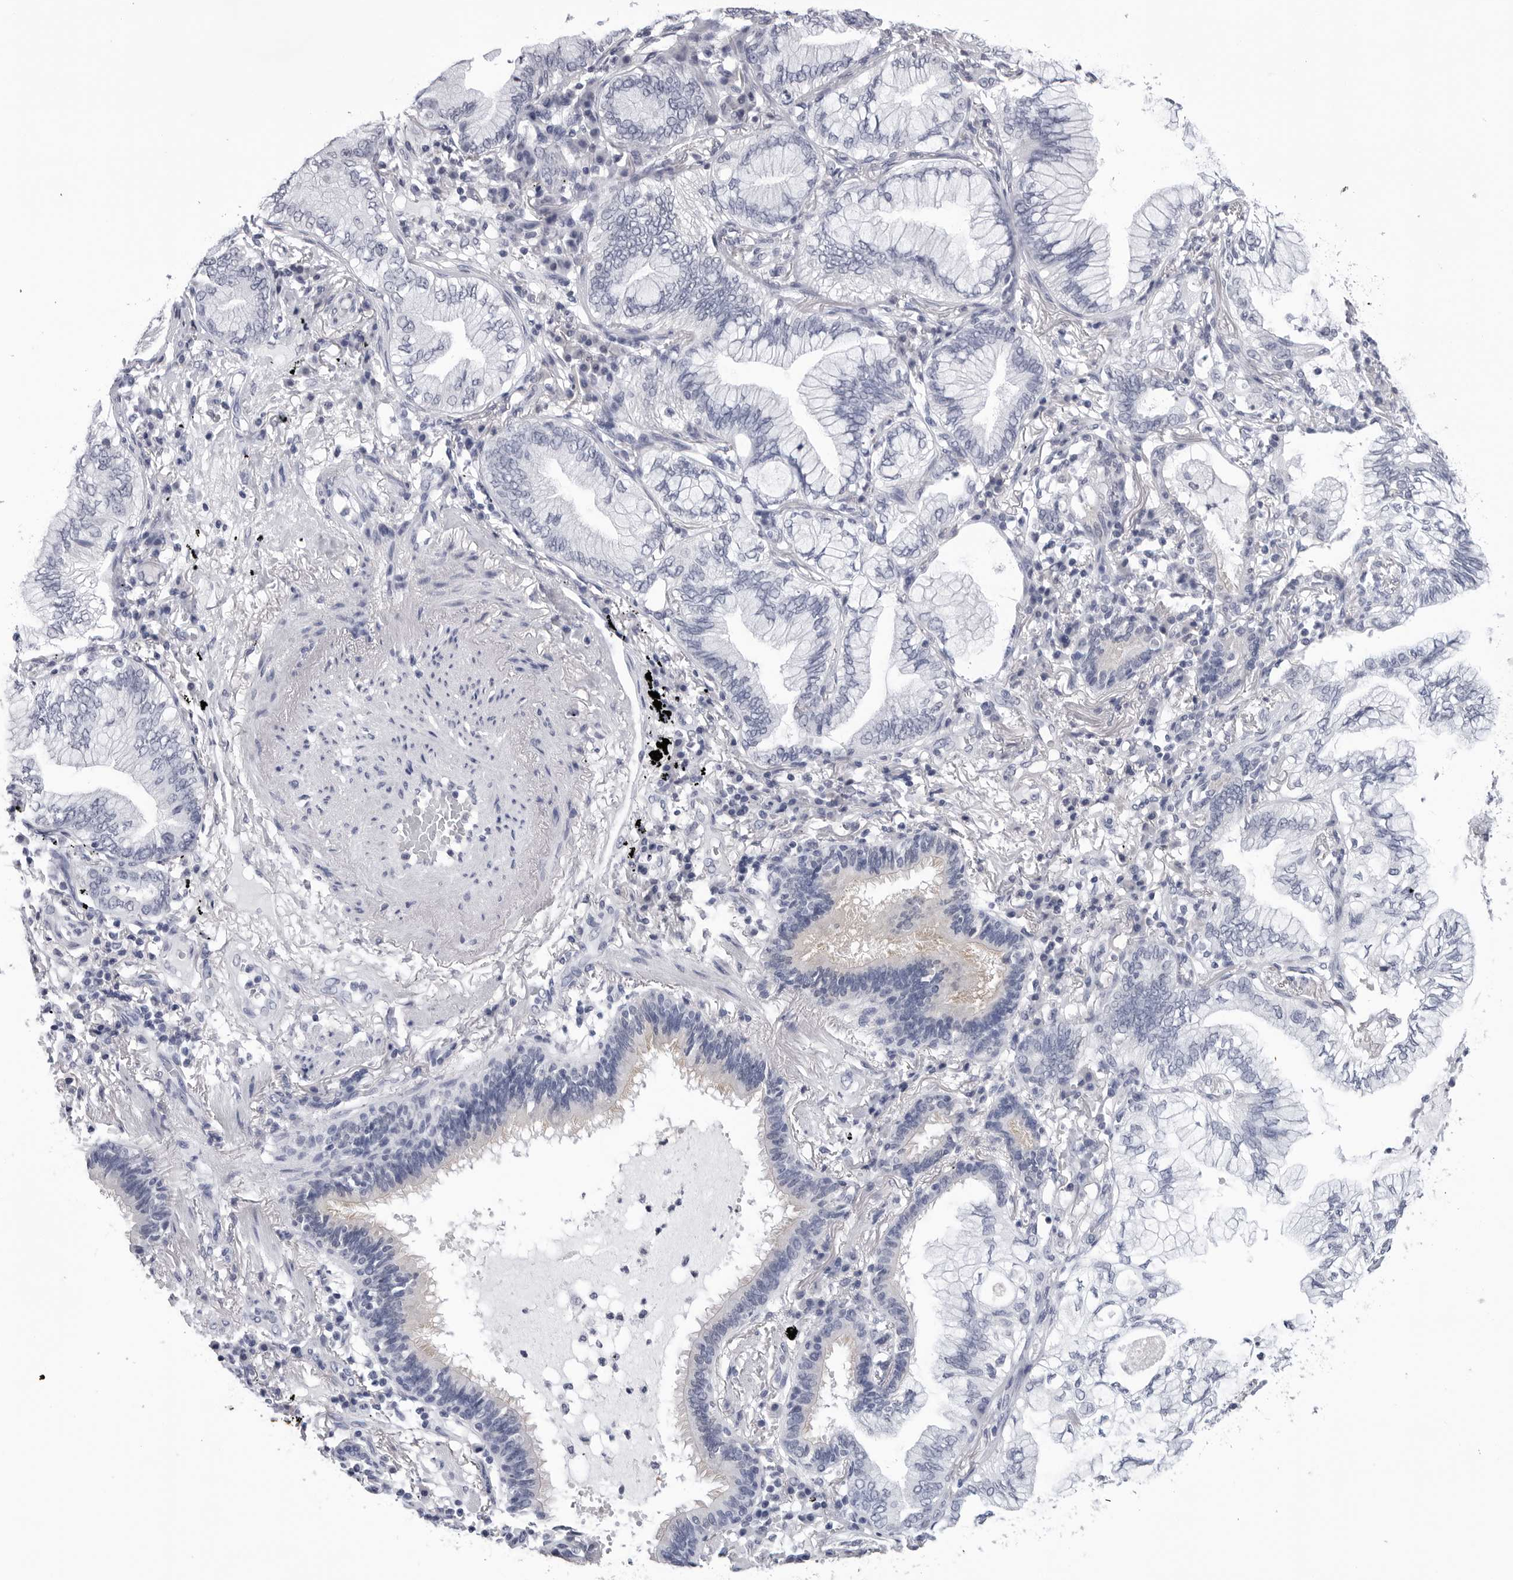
{"staining": {"intensity": "negative", "quantity": "none", "location": "none"}, "tissue": "lung cancer", "cell_type": "Tumor cells", "image_type": "cancer", "snomed": [{"axis": "morphology", "description": "Adenocarcinoma, NOS"}, {"axis": "topography", "description": "Lung"}], "caption": "Lung adenocarcinoma stained for a protein using immunohistochemistry (IHC) displays no staining tumor cells.", "gene": "CDK20", "patient": {"sex": "female", "age": 70}}